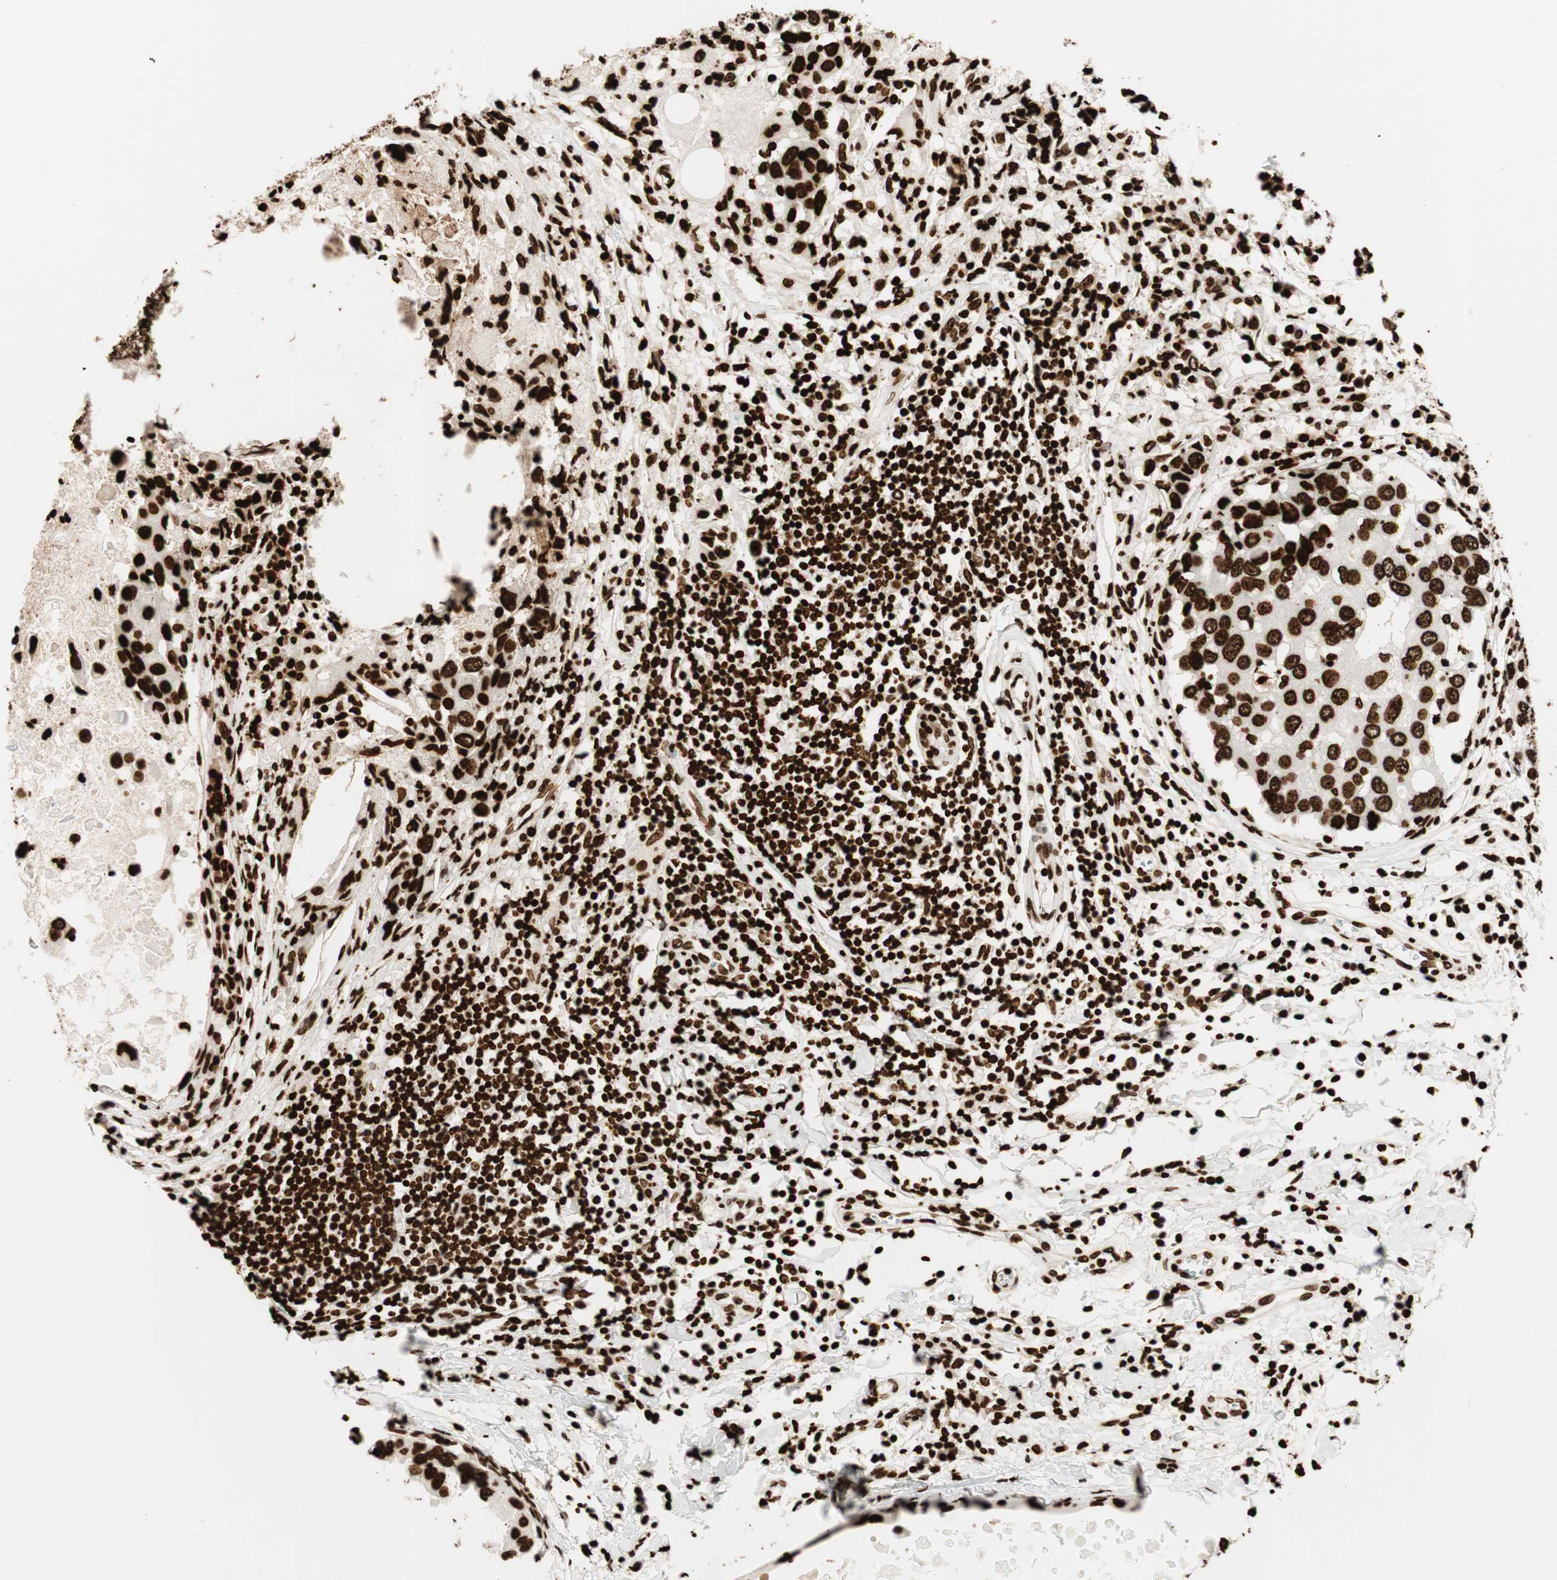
{"staining": {"intensity": "strong", "quantity": ">75%", "location": "cytoplasmic/membranous"}, "tissue": "breast cancer", "cell_type": "Tumor cells", "image_type": "cancer", "snomed": [{"axis": "morphology", "description": "Duct carcinoma"}, {"axis": "topography", "description": "Breast"}], "caption": "This image displays immunohistochemistry staining of breast cancer, with high strong cytoplasmic/membranous expression in approximately >75% of tumor cells.", "gene": "GLI2", "patient": {"sex": "female", "age": 27}}